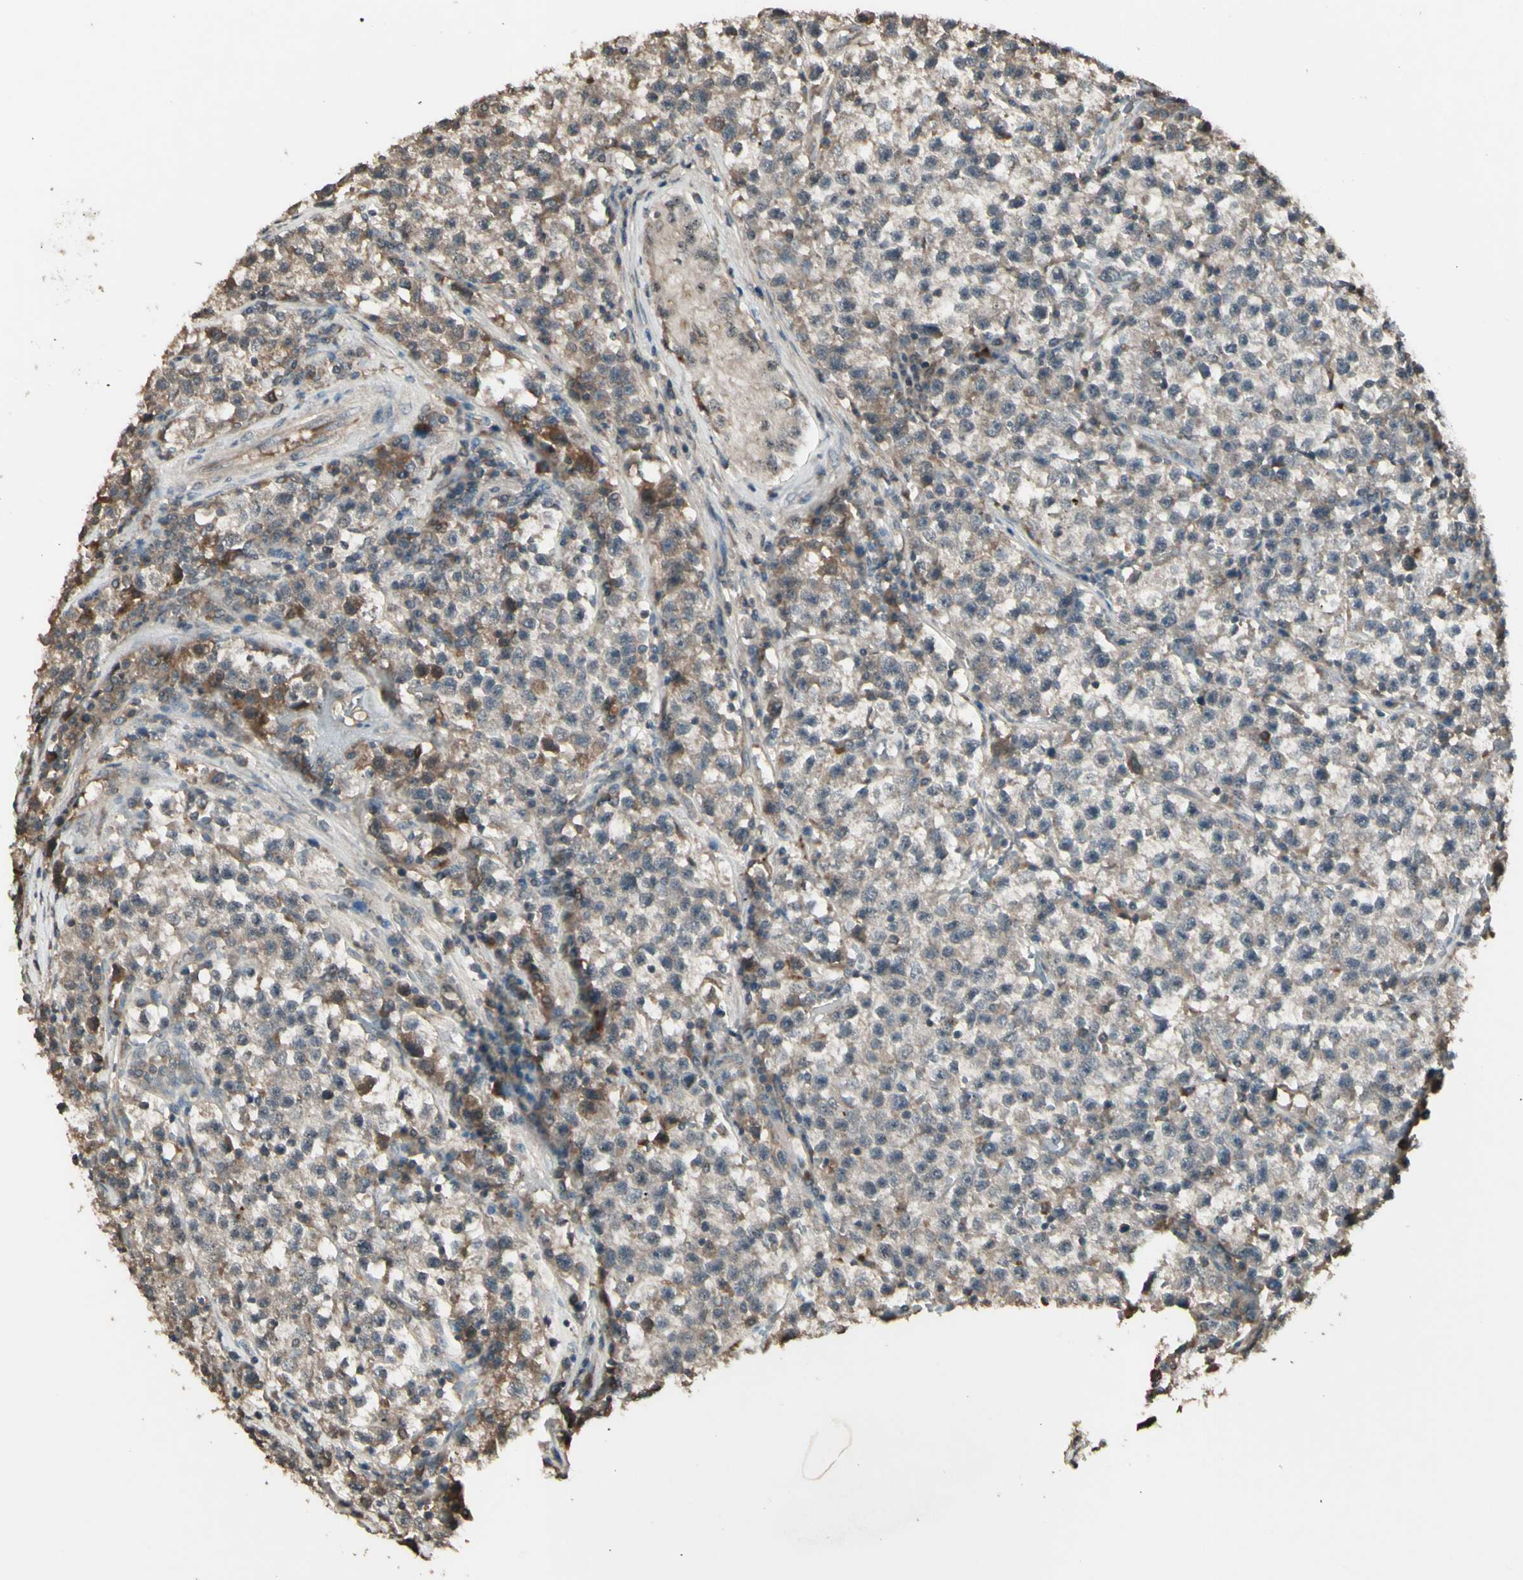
{"staining": {"intensity": "weak", "quantity": ">75%", "location": "cytoplasmic/membranous"}, "tissue": "testis cancer", "cell_type": "Tumor cells", "image_type": "cancer", "snomed": [{"axis": "morphology", "description": "Seminoma, NOS"}, {"axis": "topography", "description": "Testis"}], "caption": "IHC histopathology image of human testis cancer stained for a protein (brown), which reveals low levels of weak cytoplasmic/membranous expression in about >75% of tumor cells.", "gene": "GNAS", "patient": {"sex": "male", "age": 22}}